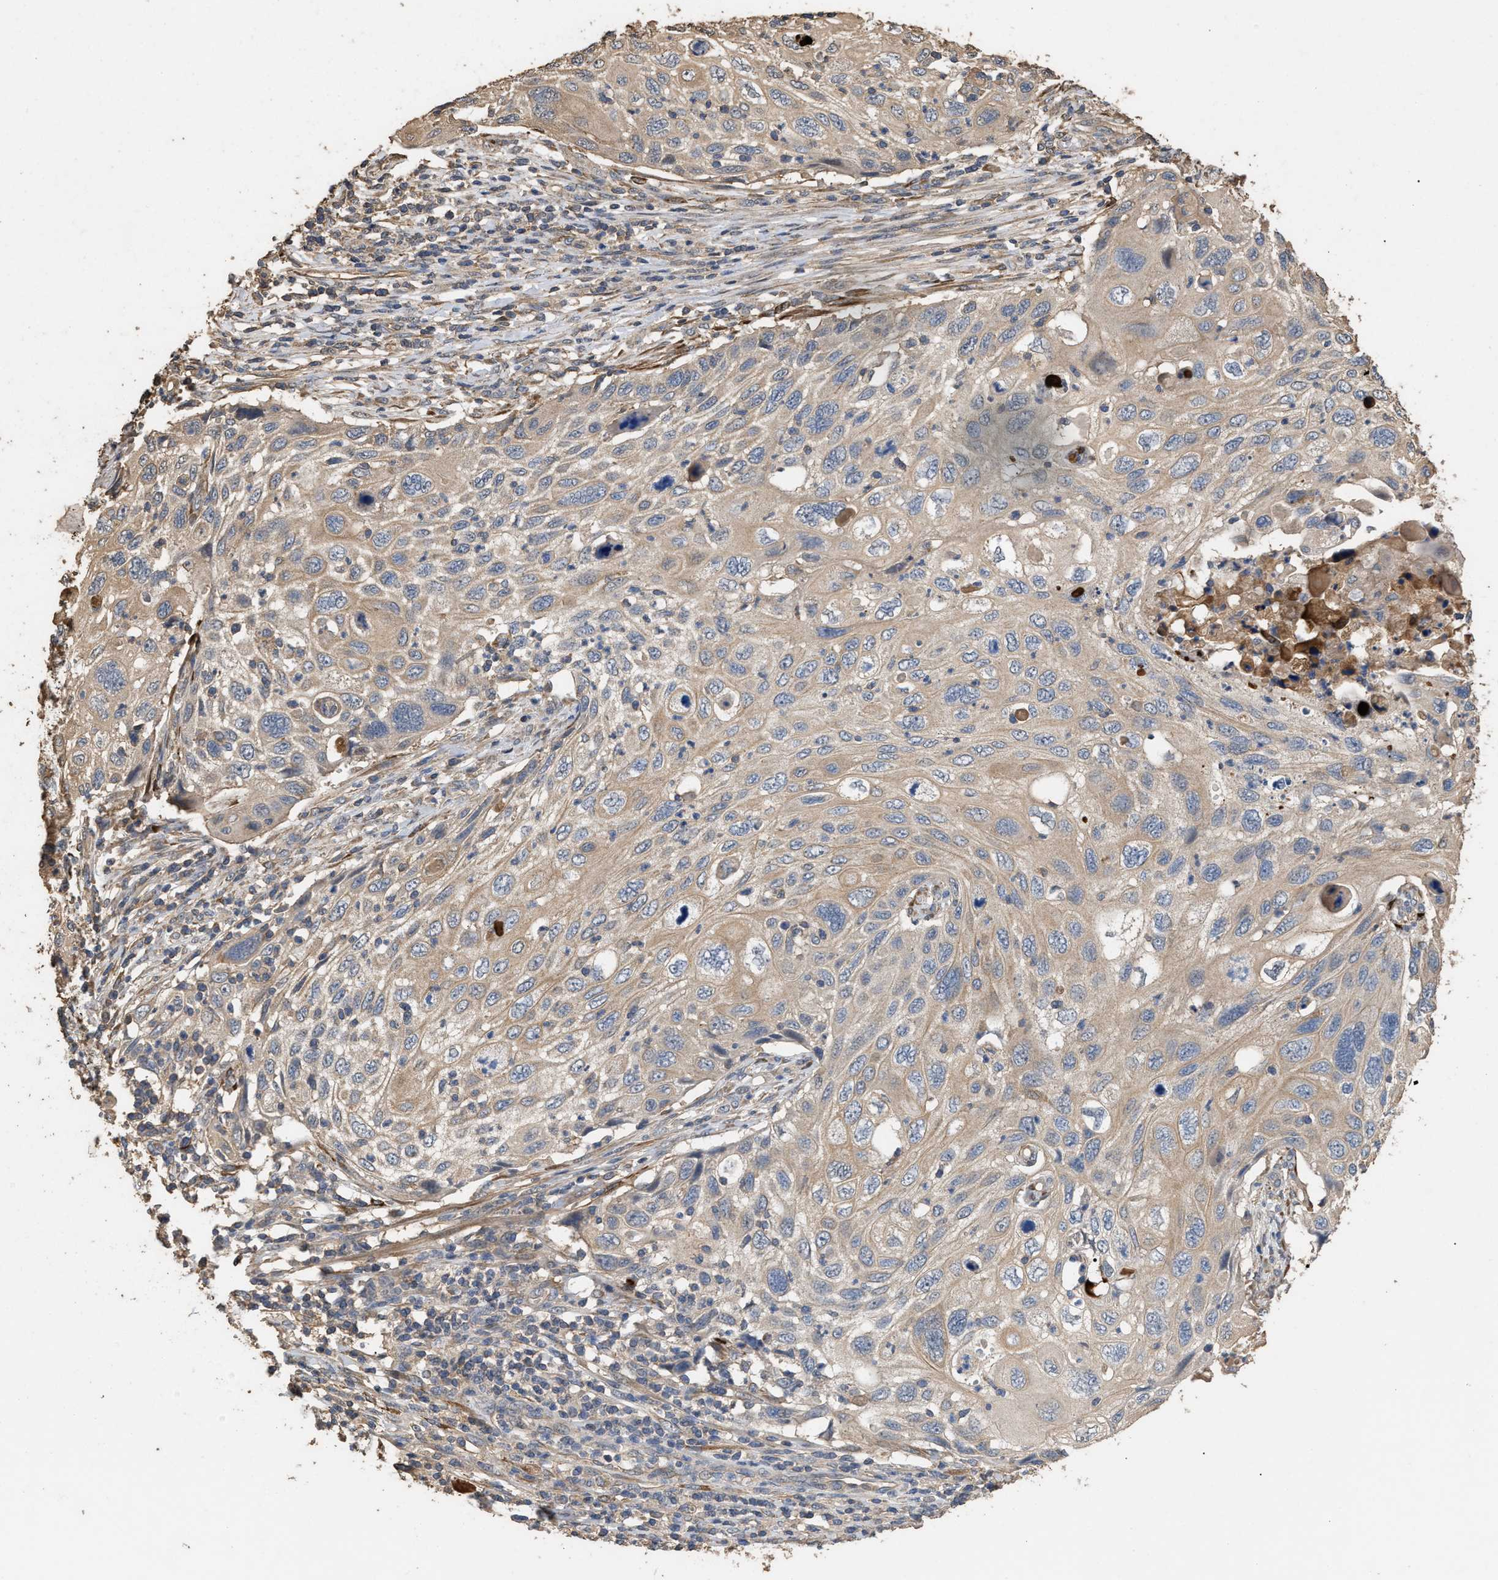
{"staining": {"intensity": "weak", "quantity": ">75%", "location": "cytoplasmic/membranous"}, "tissue": "cervical cancer", "cell_type": "Tumor cells", "image_type": "cancer", "snomed": [{"axis": "morphology", "description": "Squamous cell carcinoma, NOS"}, {"axis": "topography", "description": "Cervix"}], "caption": "Cervical cancer (squamous cell carcinoma) stained for a protein displays weak cytoplasmic/membranous positivity in tumor cells.", "gene": "HTRA3", "patient": {"sex": "female", "age": 70}}